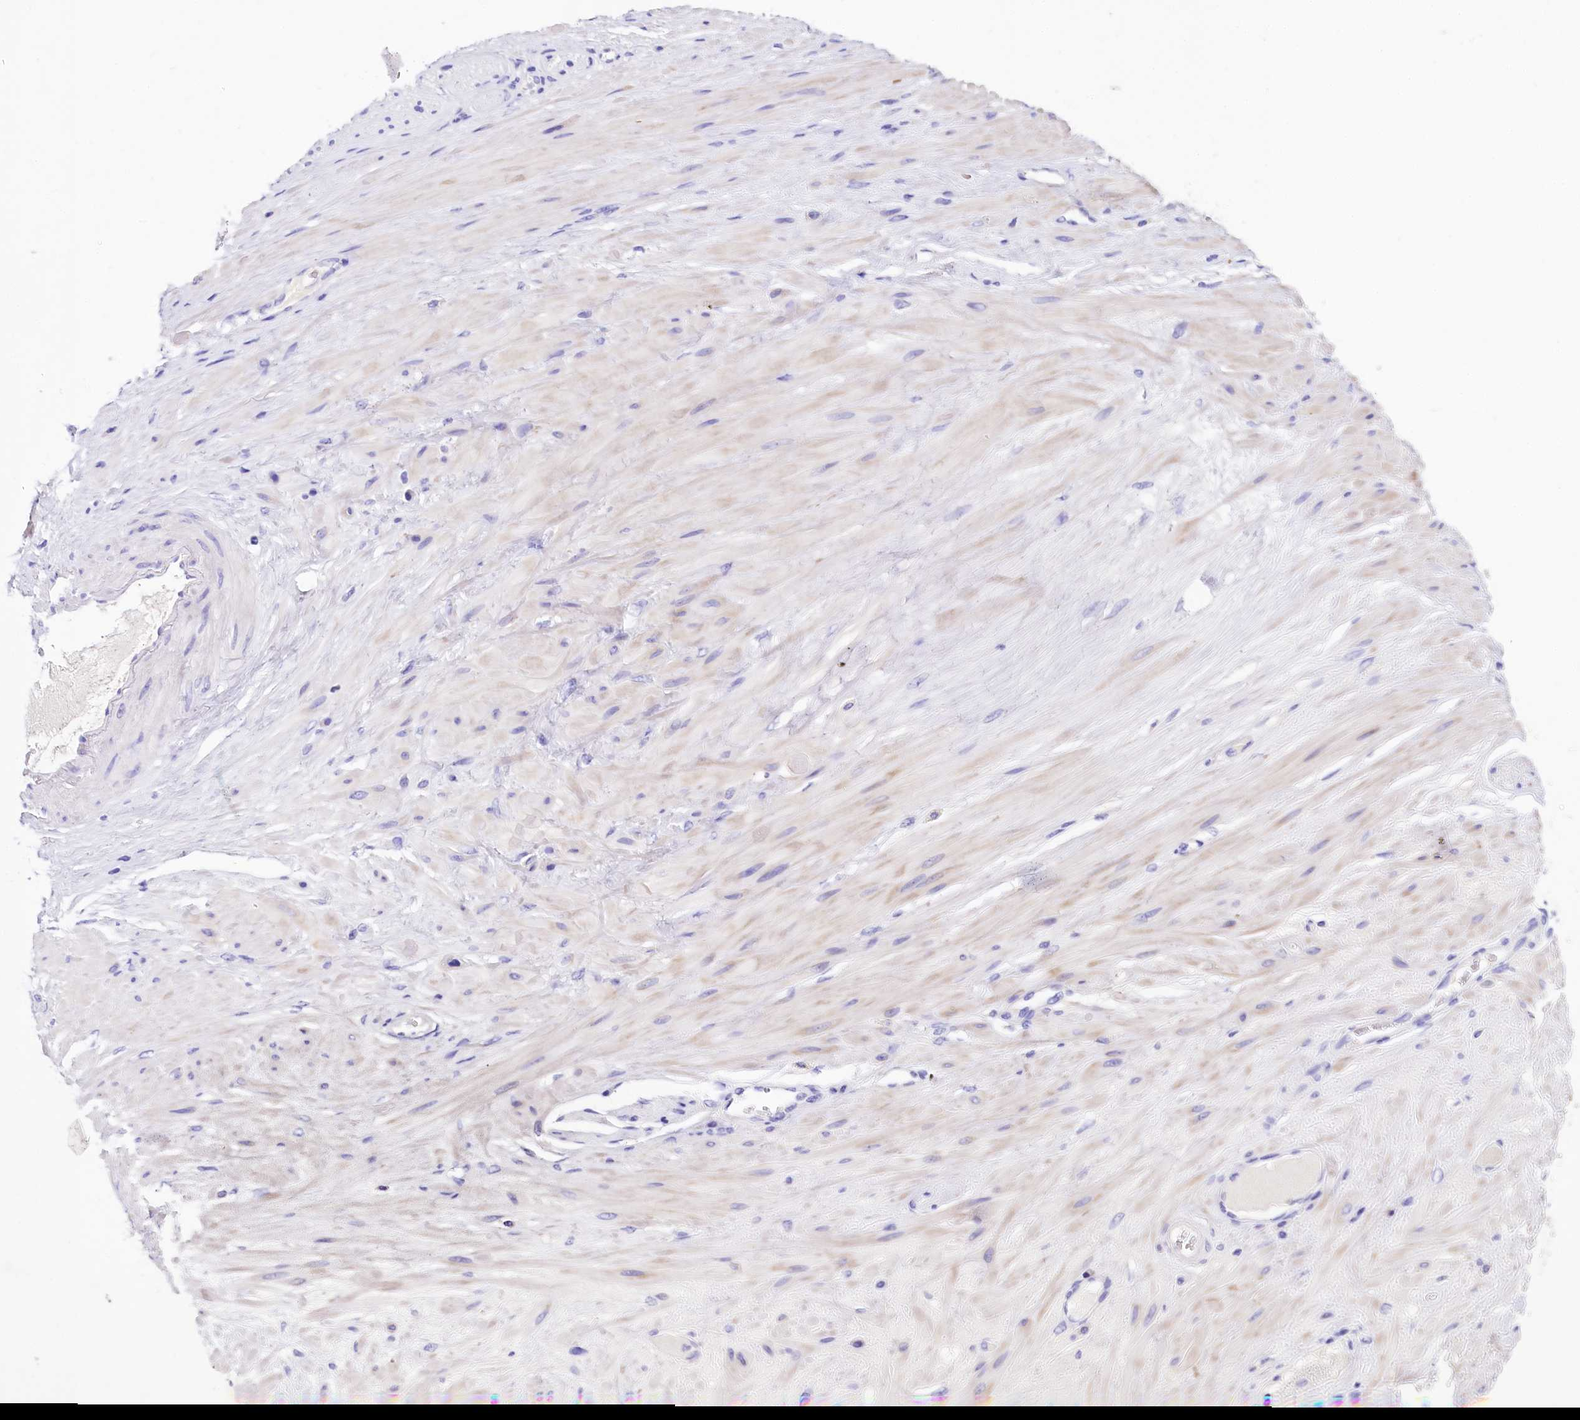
{"staining": {"intensity": "negative", "quantity": "none", "location": "none"}, "tissue": "adipose tissue", "cell_type": "Adipocytes", "image_type": "normal", "snomed": [{"axis": "morphology", "description": "Normal tissue, NOS"}, {"axis": "morphology", "description": "Adenocarcinoma, Low grade"}, {"axis": "topography", "description": "Prostate"}, {"axis": "topography", "description": "Peripheral nerve tissue"}], "caption": "Immunohistochemical staining of normal adipose tissue exhibits no significant positivity in adipocytes.", "gene": "A2ML1", "patient": {"sex": "male", "age": 63}}